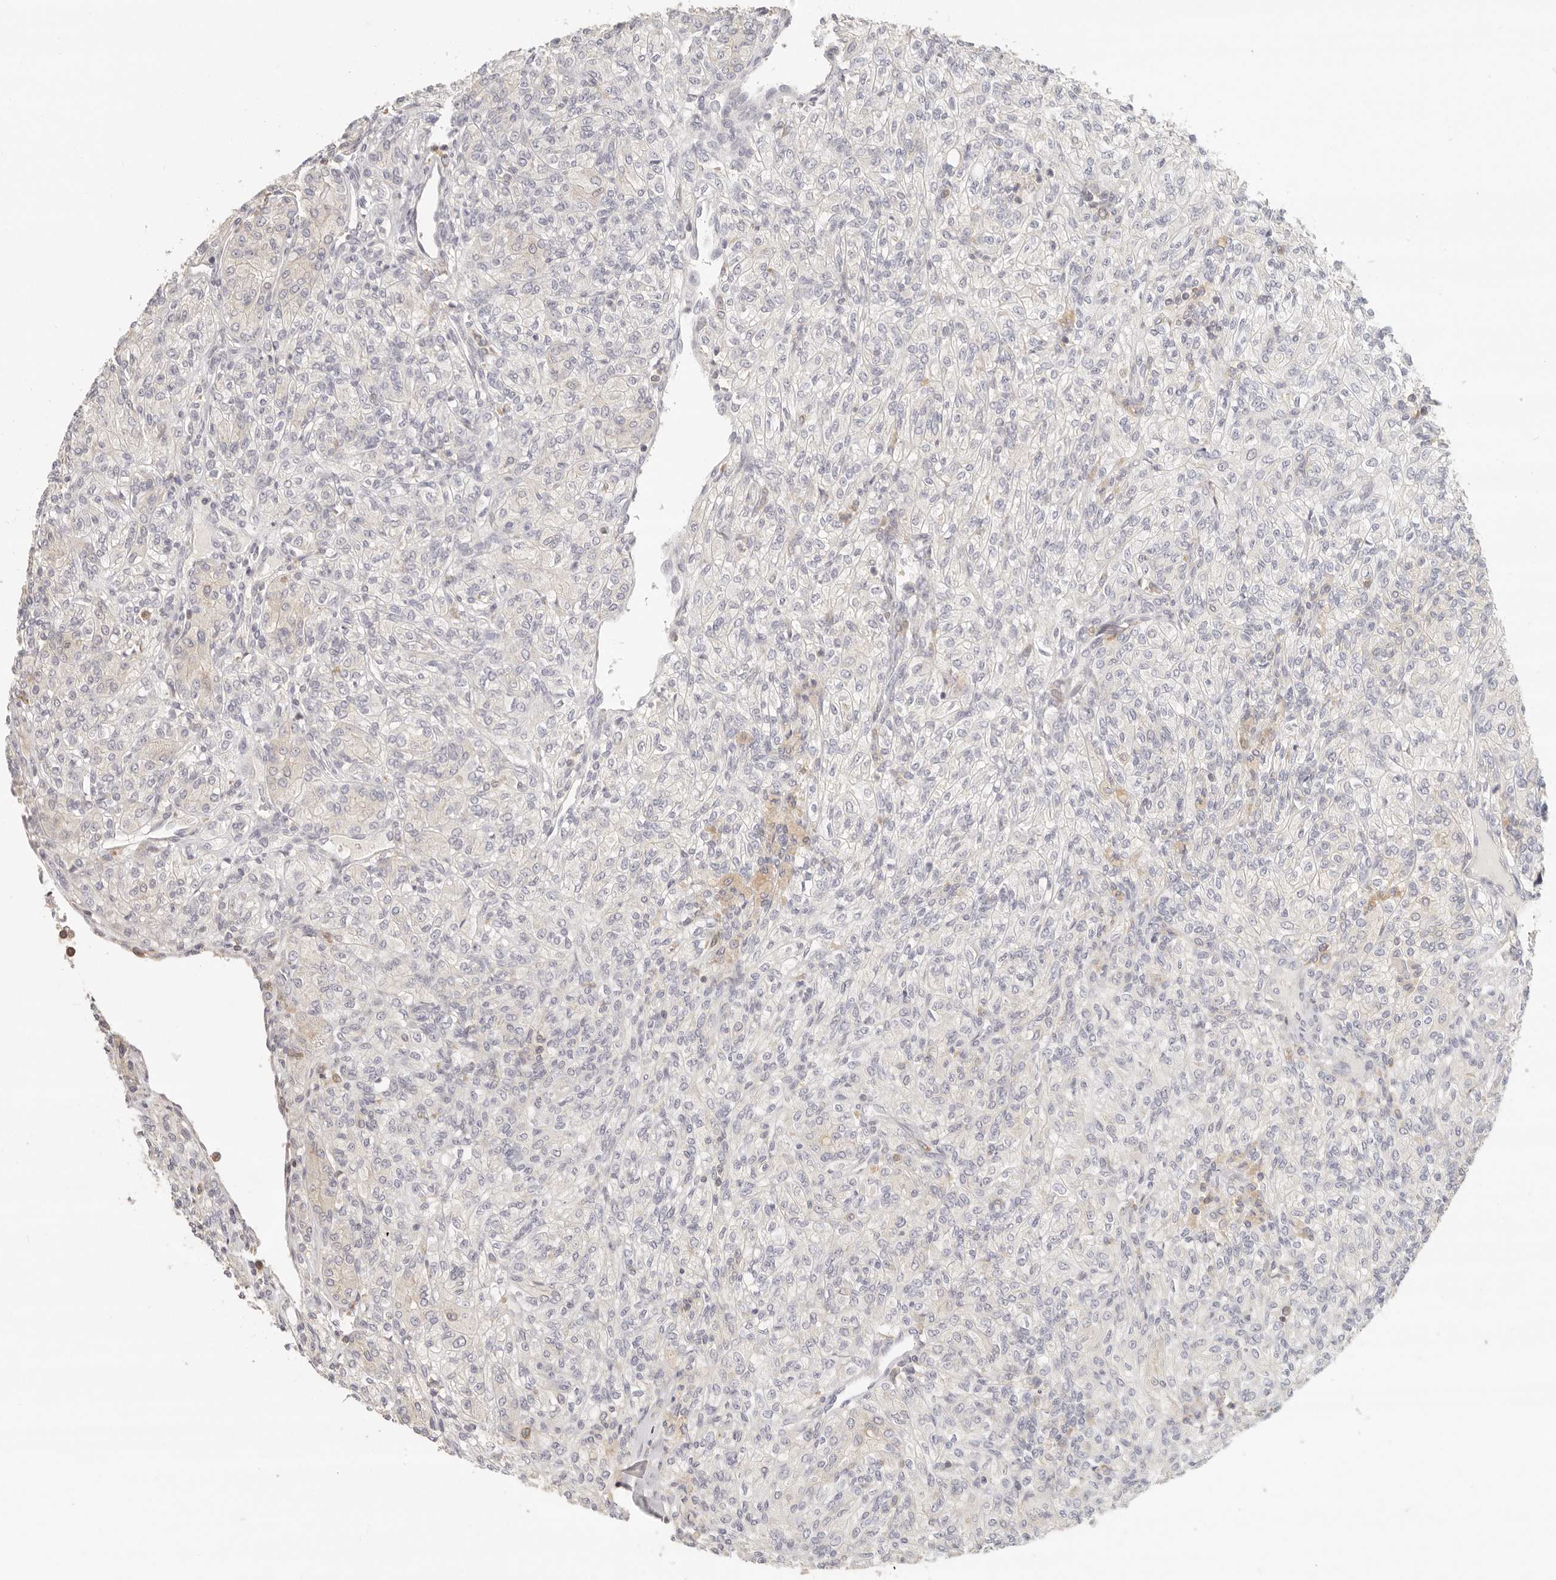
{"staining": {"intensity": "negative", "quantity": "none", "location": "none"}, "tissue": "renal cancer", "cell_type": "Tumor cells", "image_type": "cancer", "snomed": [{"axis": "morphology", "description": "Adenocarcinoma, NOS"}, {"axis": "topography", "description": "Kidney"}], "caption": "Immunohistochemical staining of renal cancer (adenocarcinoma) exhibits no significant staining in tumor cells.", "gene": "ANXA9", "patient": {"sex": "male", "age": 77}}